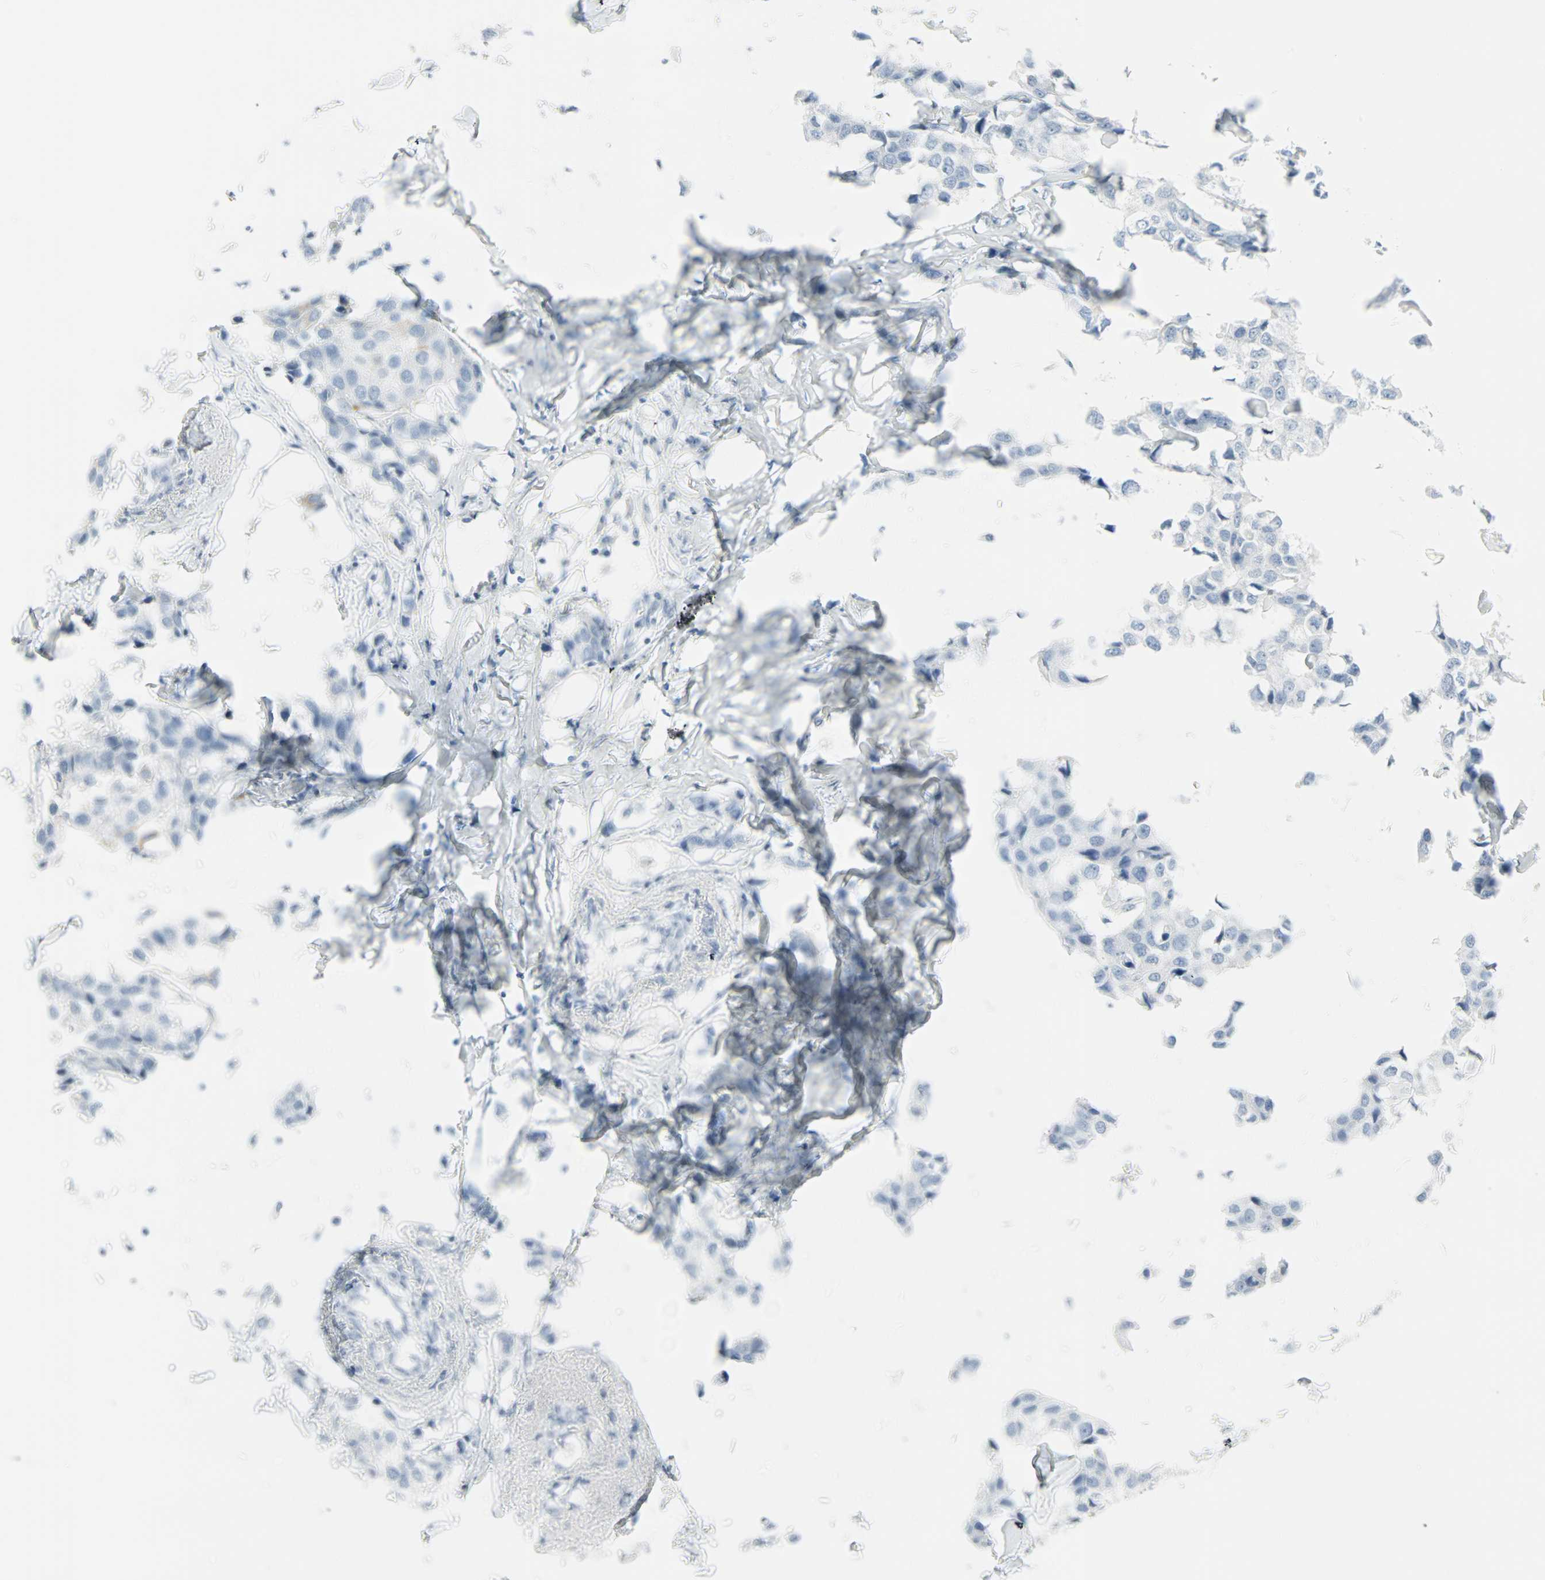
{"staining": {"intensity": "negative", "quantity": "none", "location": "none"}, "tissue": "breast cancer", "cell_type": "Tumor cells", "image_type": "cancer", "snomed": [{"axis": "morphology", "description": "Duct carcinoma"}, {"axis": "topography", "description": "Breast"}], "caption": "Histopathology image shows no protein positivity in tumor cells of breast cancer (intraductal carcinoma) tissue.", "gene": "STX1A", "patient": {"sex": "female", "age": 80}}